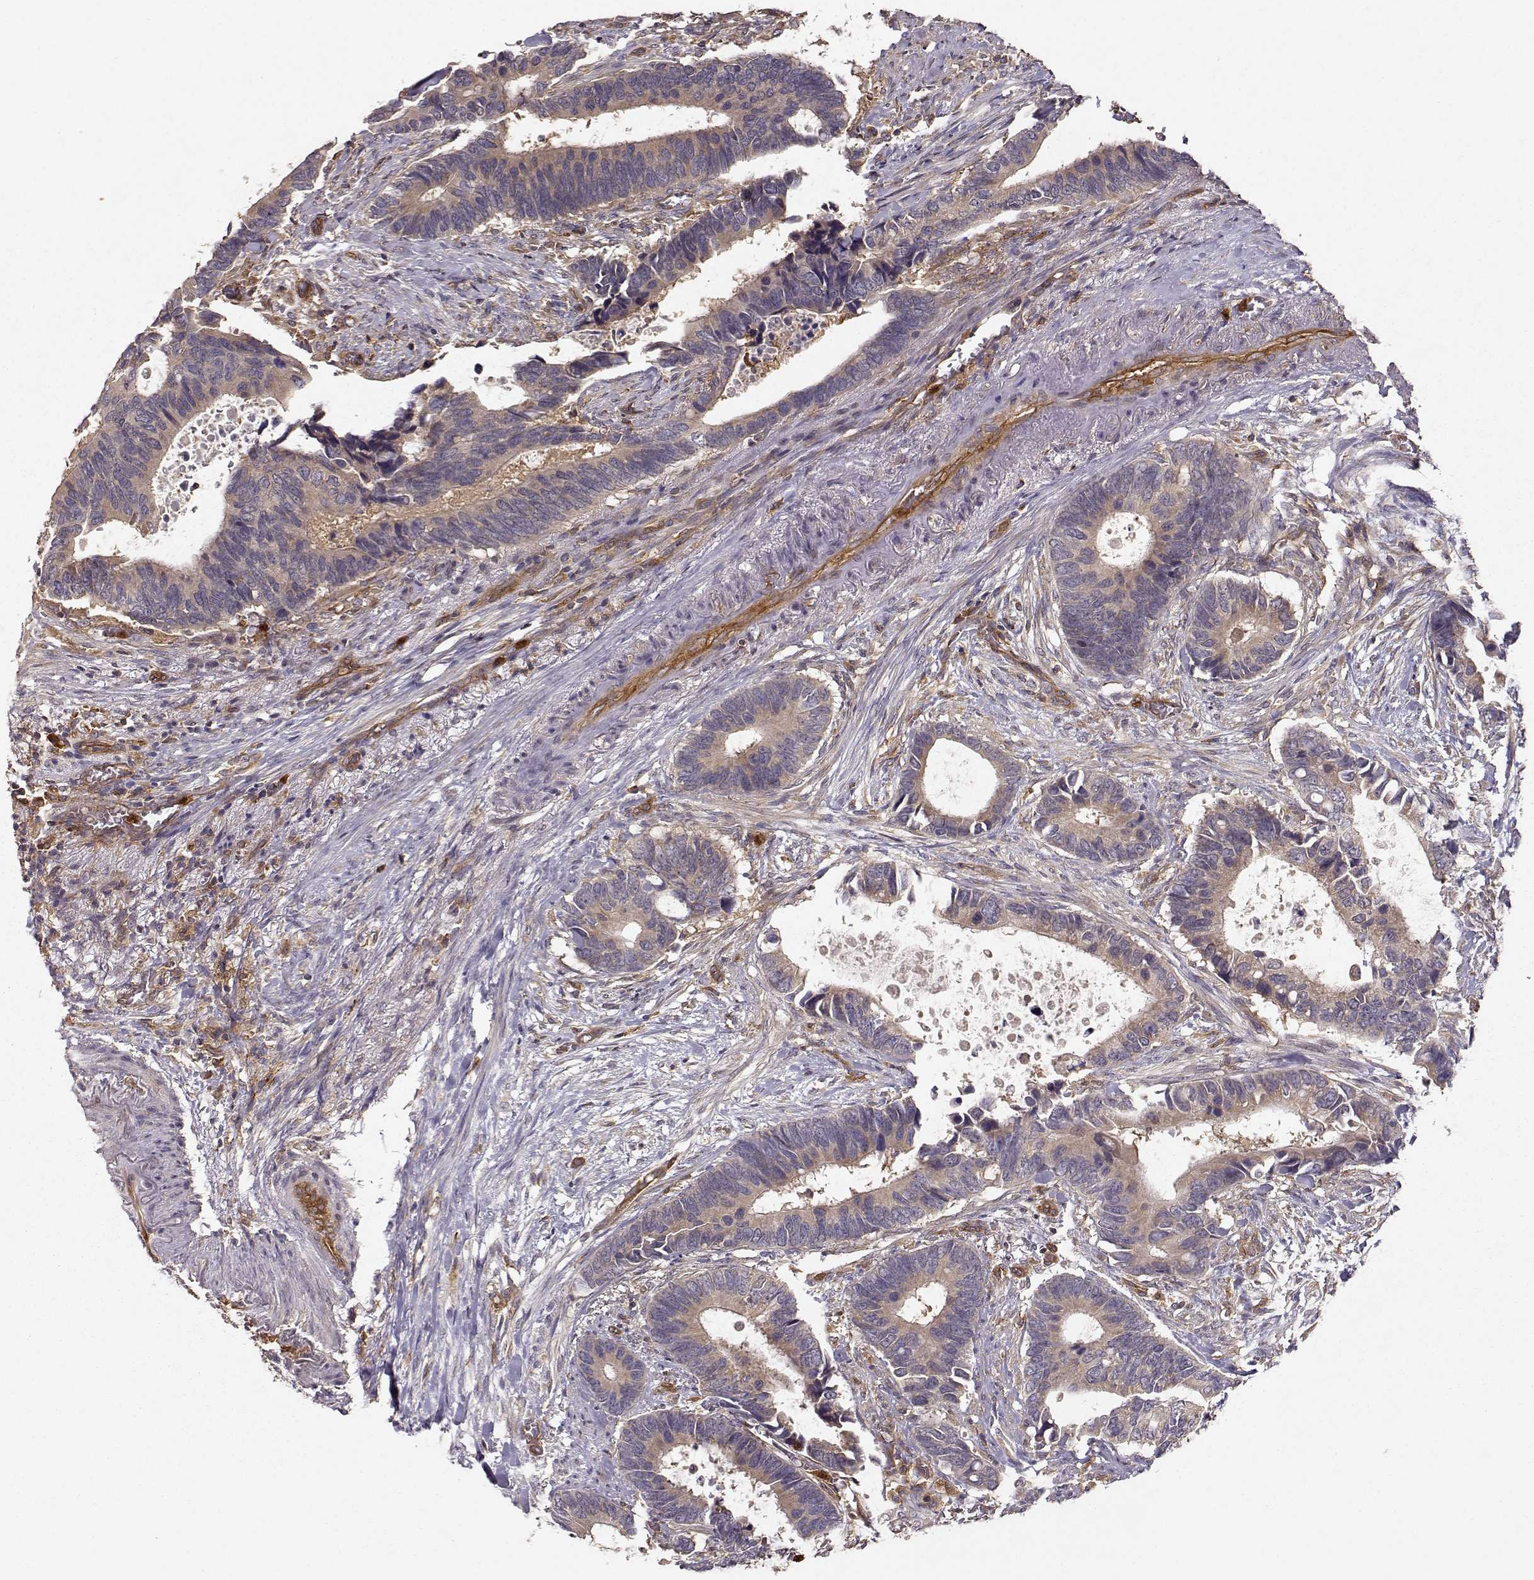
{"staining": {"intensity": "weak", "quantity": ">75%", "location": "cytoplasmic/membranous"}, "tissue": "colorectal cancer", "cell_type": "Tumor cells", "image_type": "cancer", "snomed": [{"axis": "morphology", "description": "Adenocarcinoma, NOS"}, {"axis": "topography", "description": "Colon"}], "caption": "Weak cytoplasmic/membranous positivity for a protein is appreciated in approximately >75% of tumor cells of adenocarcinoma (colorectal) using immunohistochemistry.", "gene": "ARHGEF2", "patient": {"sex": "male", "age": 49}}